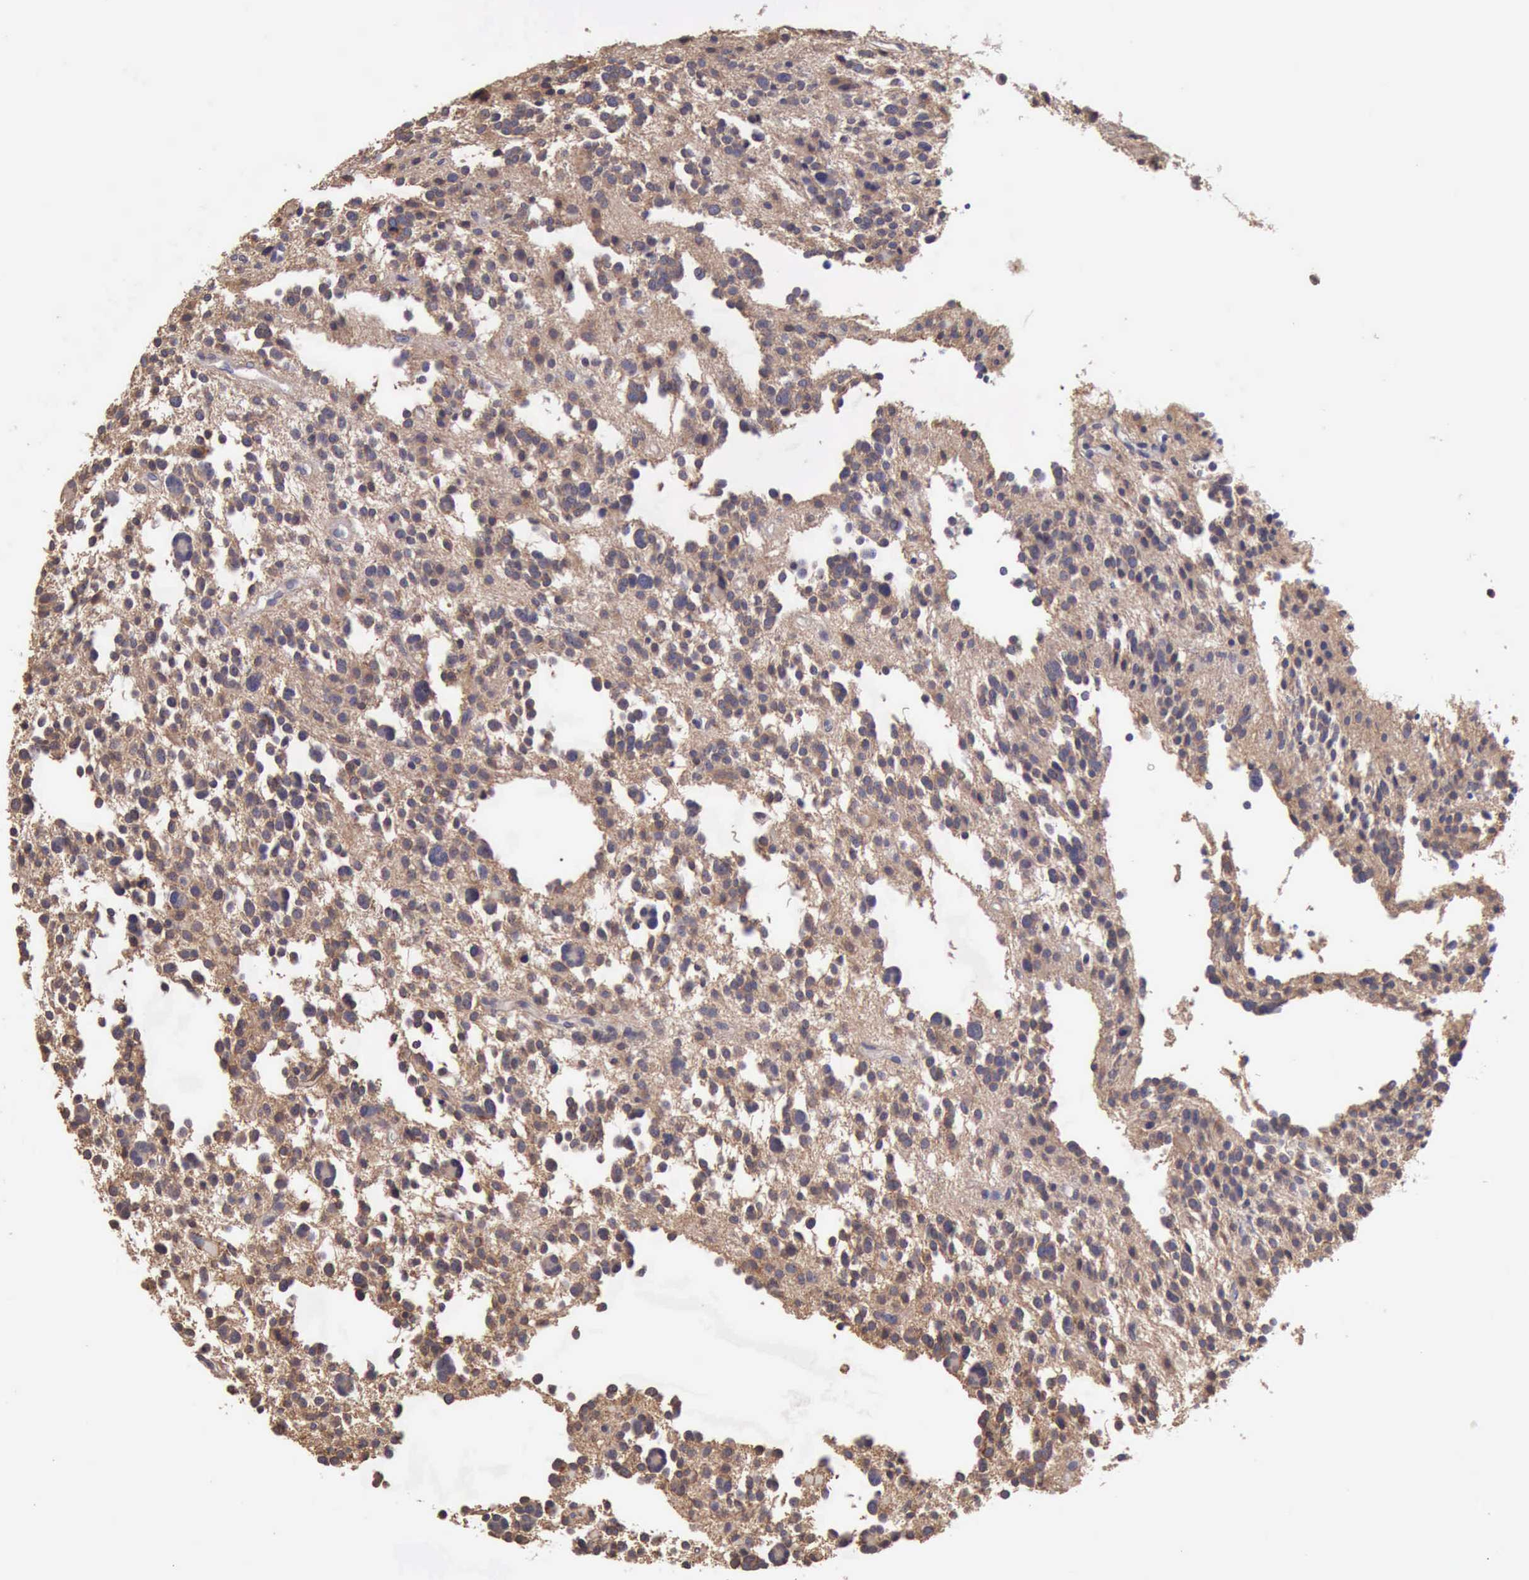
{"staining": {"intensity": "moderate", "quantity": ">75%", "location": "cytoplasmic/membranous"}, "tissue": "glioma", "cell_type": "Tumor cells", "image_type": "cancer", "snomed": [{"axis": "morphology", "description": "Glioma, malignant, Low grade"}, {"axis": "topography", "description": "Brain"}], "caption": "Low-grade glioma (malignant) stained with IHC shows moderate cytoplasmic/membranous staining in about >75% of tumor cells.", "gene": "KCND1", "patient": {"sex": "female", "age": 36}}